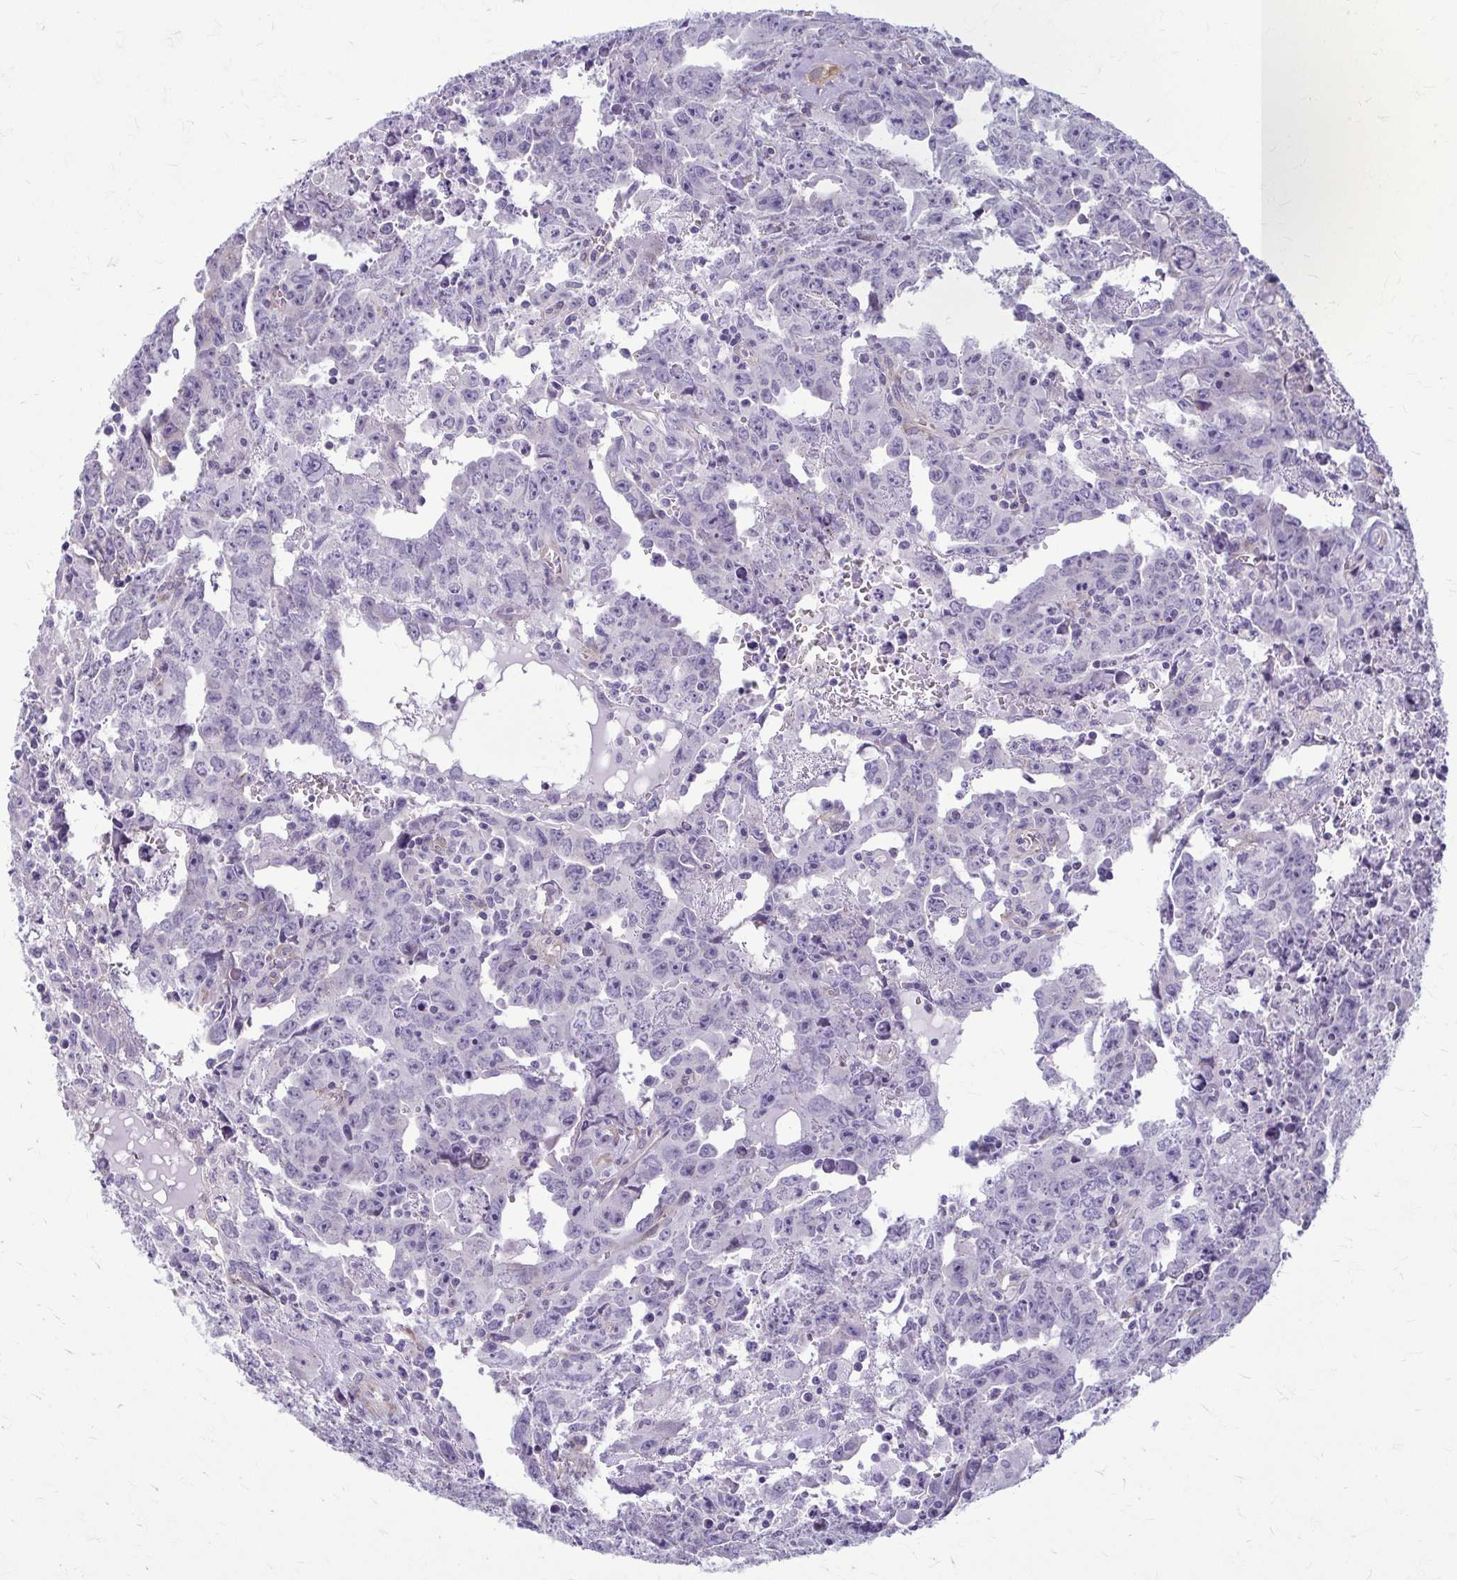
{"staining": {"intensity": "negative", "quantity": "none", "location": "none"}, "tissue": "testis cancer", "cell_type": "Tumor cells", "image_type": "cancer", "snomed": [{"axis": "morphology", "description": "Carcinoma, Embryonal, NOS"}, {"axis": "topography", "description": "Testis"}], "caption": "Immunohistochemistry (IHC) of testis cancer (embryonal carcinoma) demonstrates no expression in tumor cells.", "gene": "DEPP1", "patient": {"sex": "male", "age": 22}}